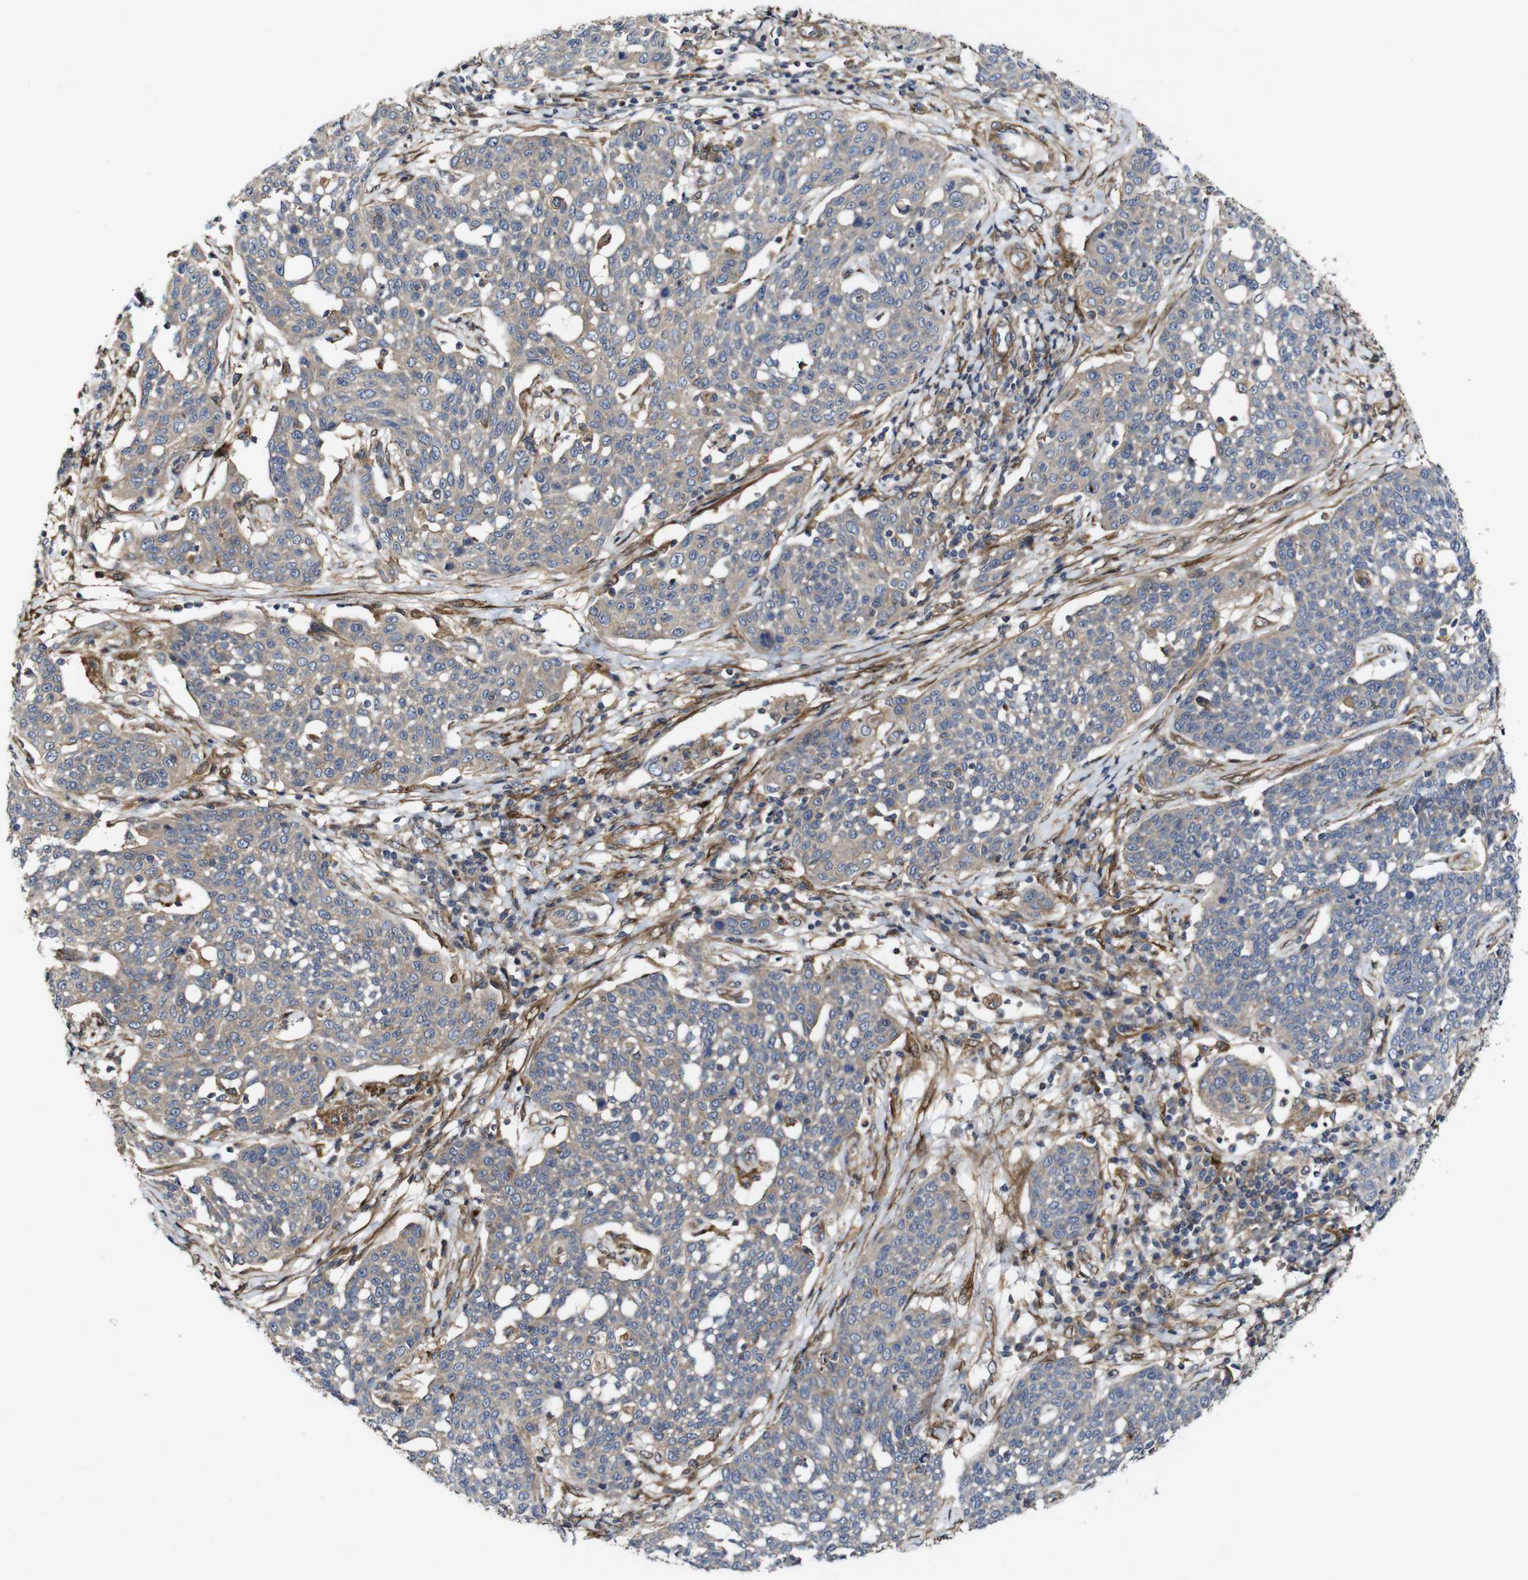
{"staining": {"intensity": "weak", "quantity": "<25%", "location": "cytoplasmic/membranous"}, "tissue": "cervical cancer", "cell_type": "Tumor cells", "image_type": "cancer", "snomed": [{"axis": "morphology", "description": "Squamous cell carcinoma, NOS"}, {"axis": "topography", "description": "Cervix"}], "caption": "Immunohistochemistry of cervical squamous cell carcinoma demonstrates no positivity in tumor cells.", "gene": "GSDME", "patient": {"sex": "female", "age": 34}}